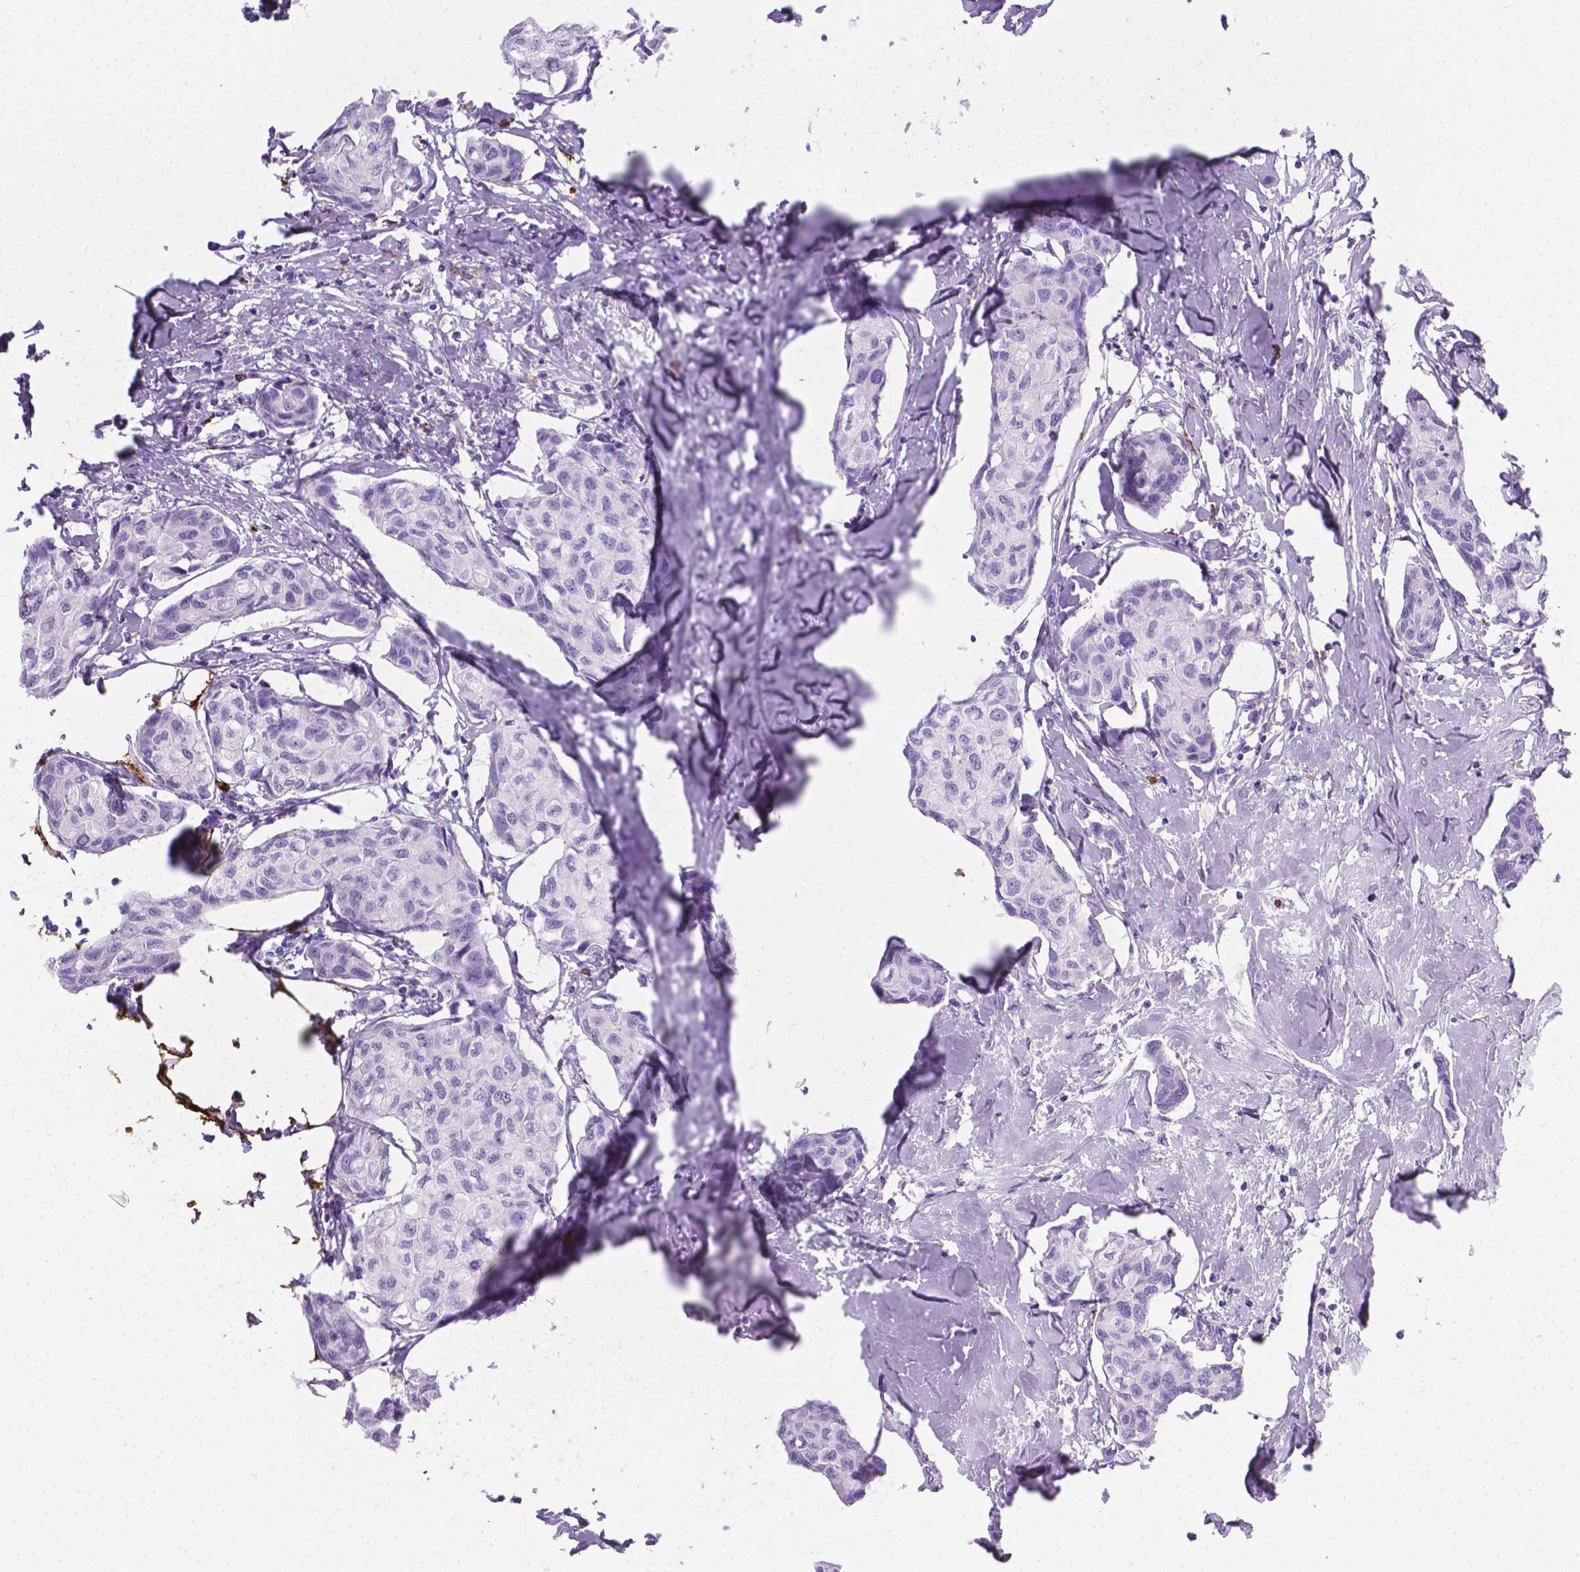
{"staining": {"intensity": "negative", "quantity": "none", "location": "none"}, "tissue": "breast cancer", "cell_type": "Tumor cells", "image_type": "cancer", "snomed": [{"axis": "morphology", "description": "Duct carcinoma"}, {"axis": "topography", "description": "Breast"}], "caption": "A photomicrograph of human intraductal carcinoma (breast) is negative for staining in tumor cells.", "gene": "MACF1", "patient": {"sex": "female", "age": 80}}